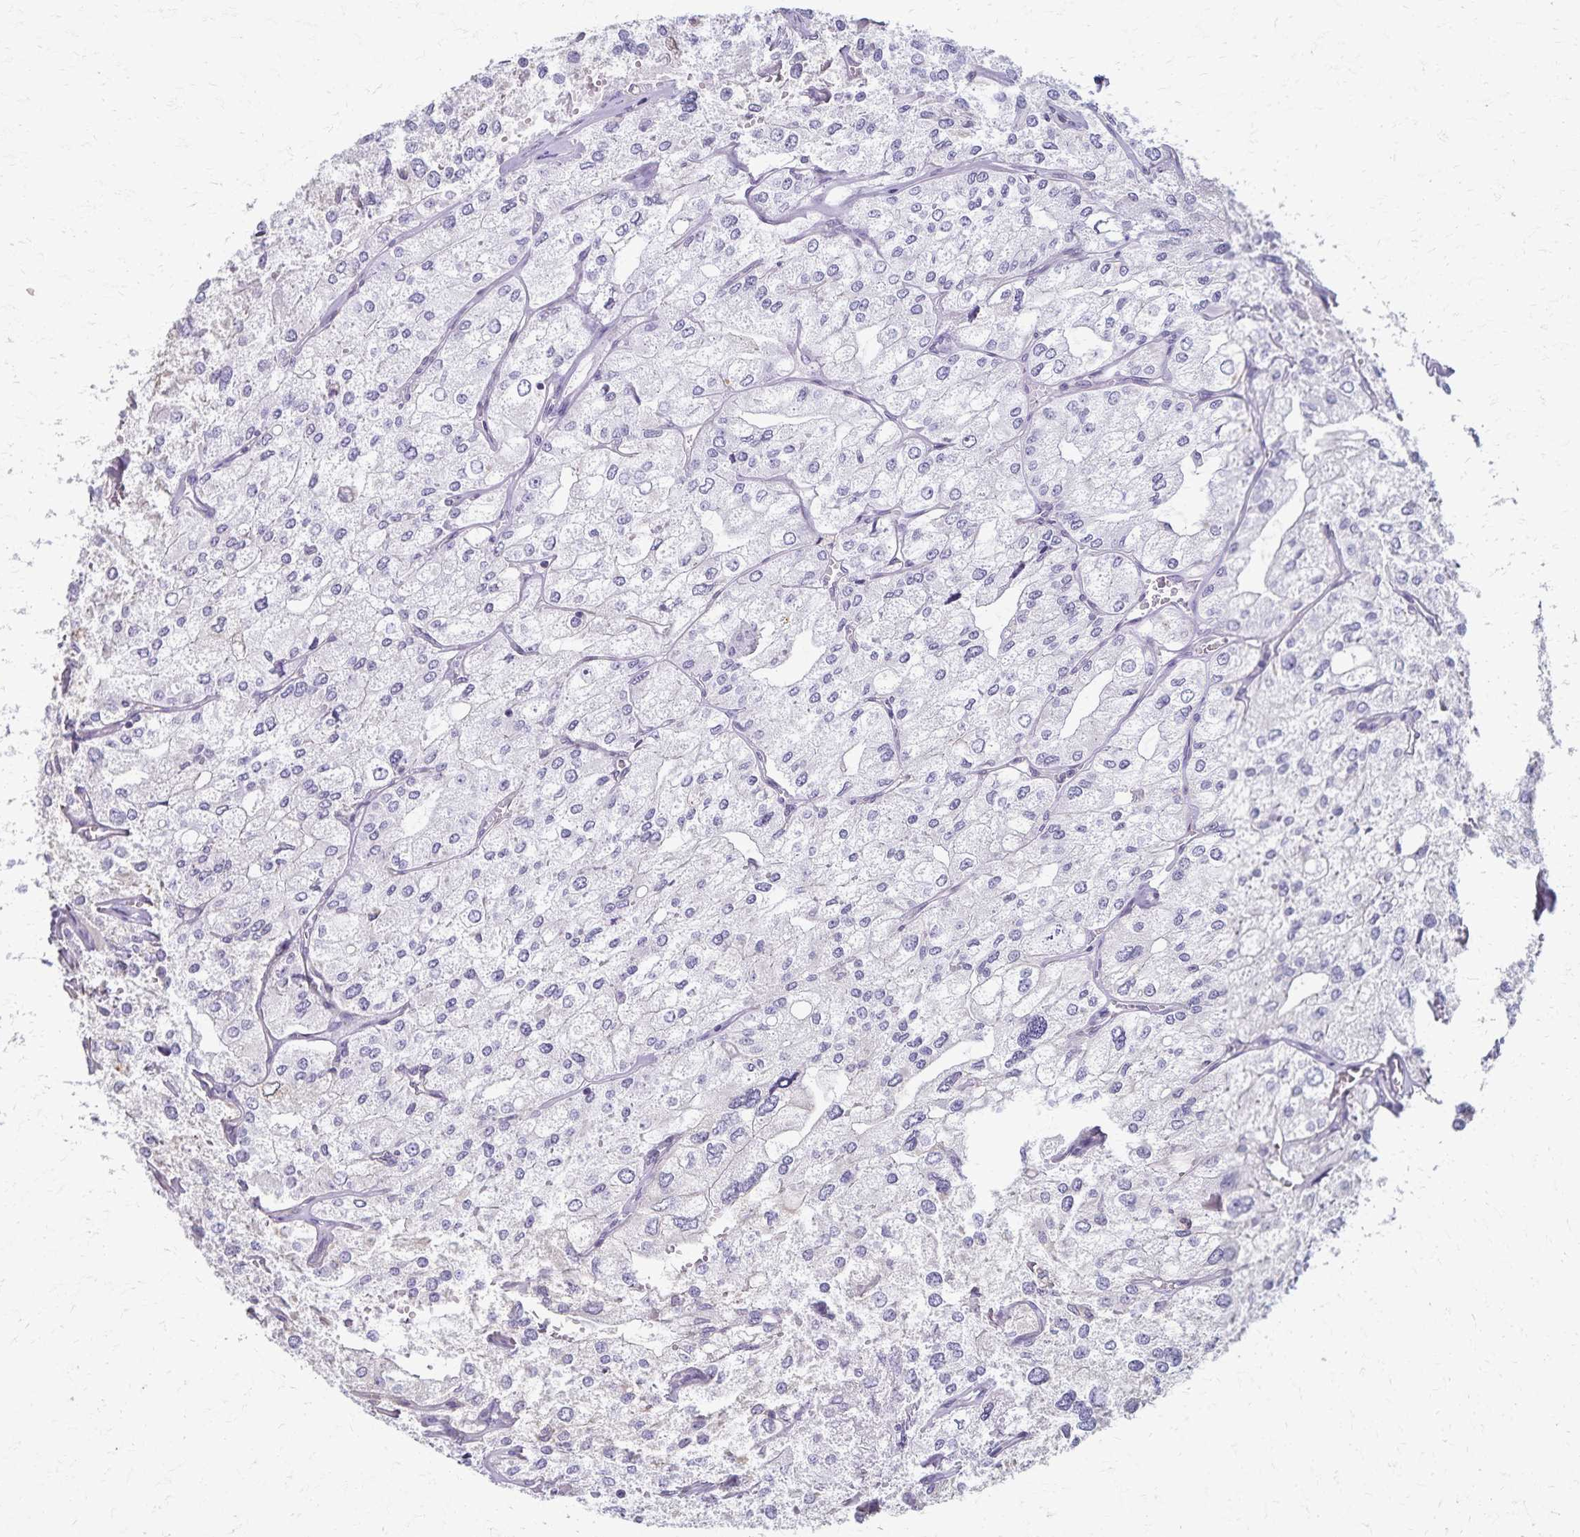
{"staining": {"intensity": "negative", "quantity": "none", "location": "none"}, "tissue": "renal cancer", "cell_type": "Tumor cells", "image_type": "cancer", "snomed": [{"axis": "morphology", "description": "Adenocarcinoma, NOS"}, {"axis": "topography", "description": "Kidney"}], "caption": "IHC image of human adenocarcinoma (renal) stained for a protein (brown), which reveals no expression in tumor cells.", "gene": "KISS1", "patient": {"sex": "female", "age": 70}}